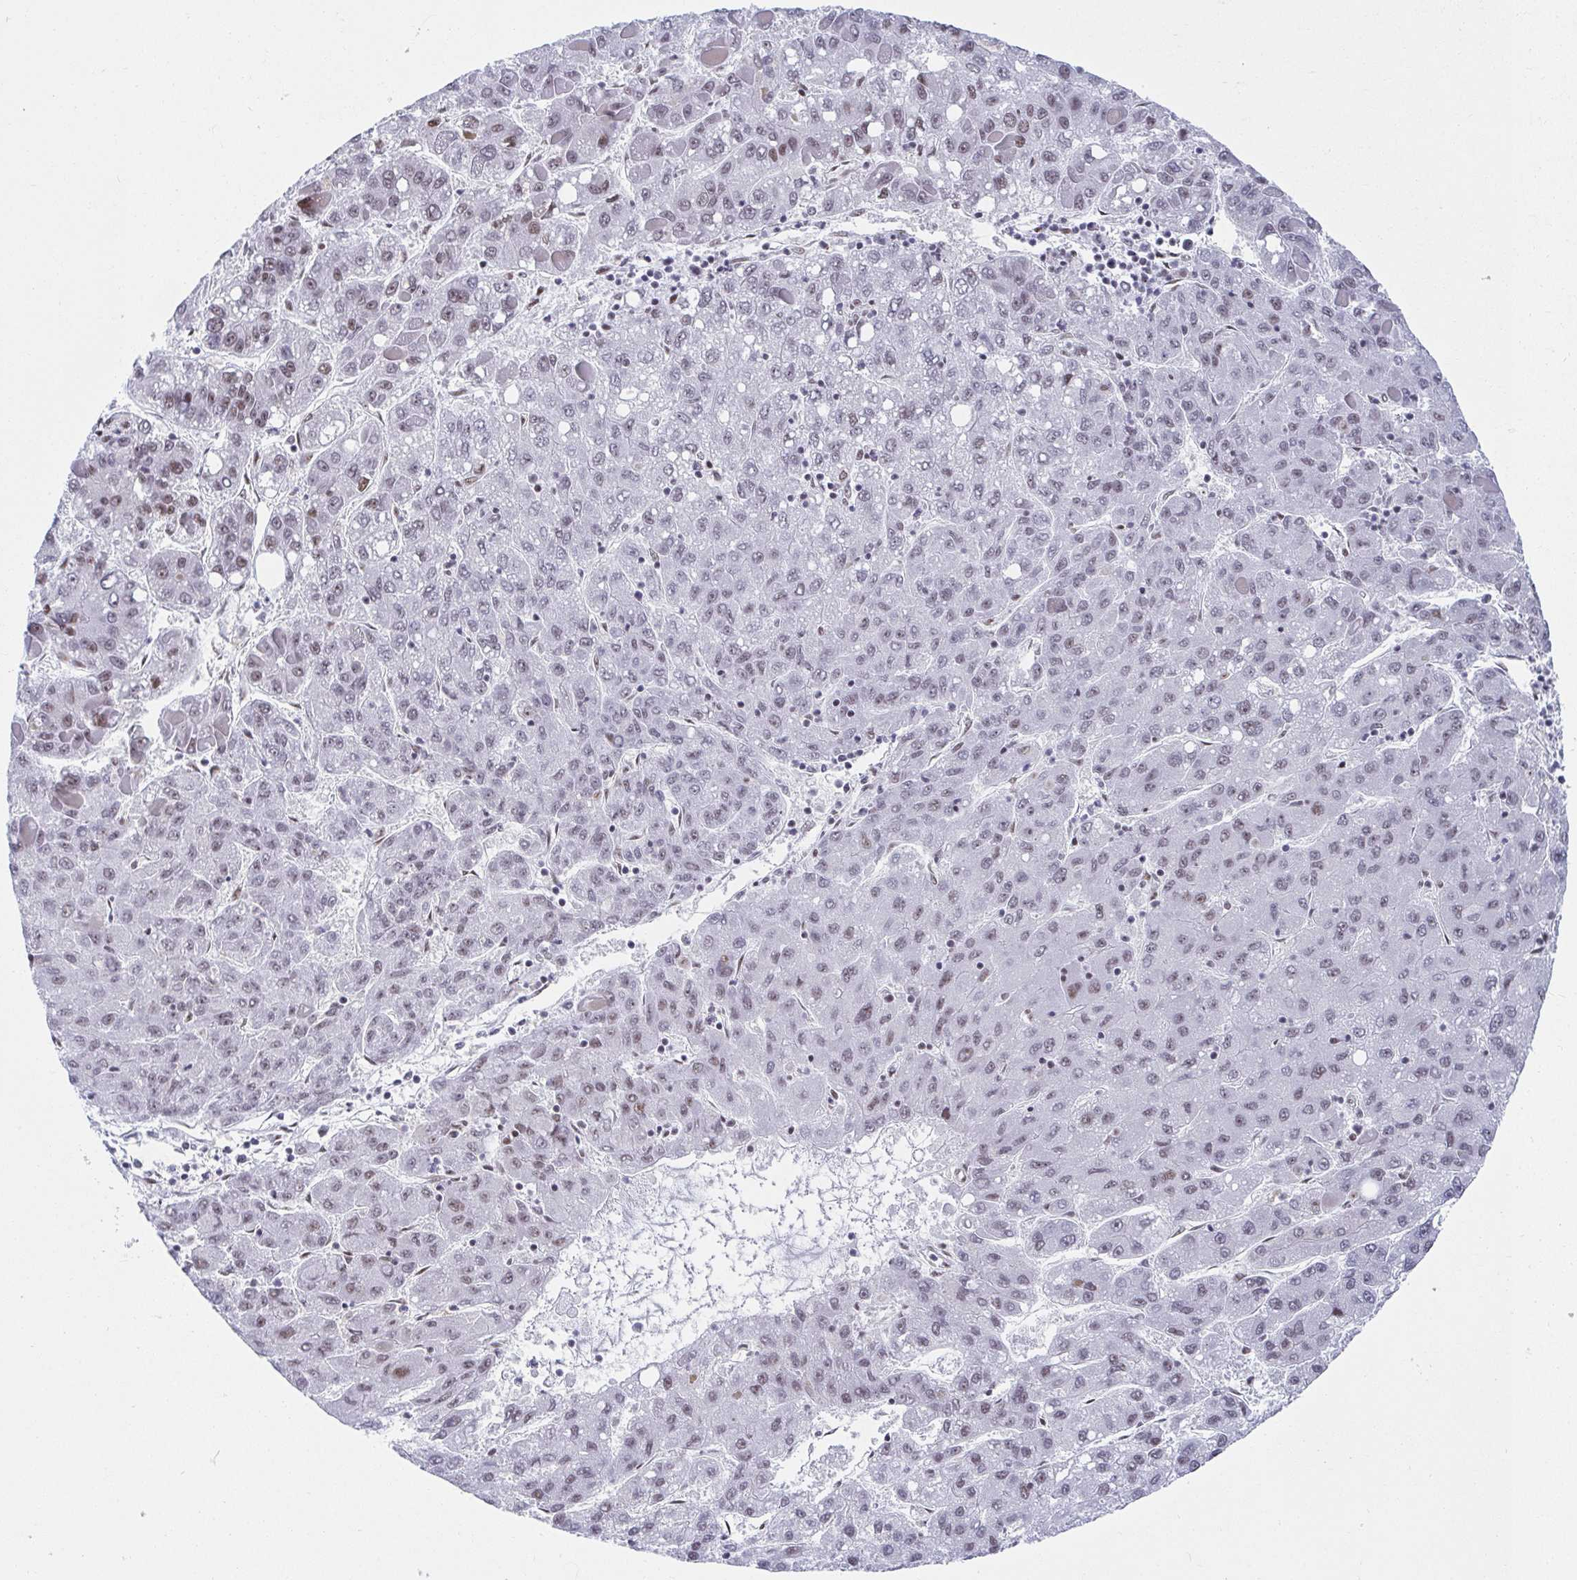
{"staining": {"intensity": "moderate", "quantity": "25%-75%", "location": "nuclear"}, "tissue": "liver cancer", "cell_type": "Tumor cells", "image_type": "cancer", "snomed": [{"axis": "morphology", "description": "Carcinoma, Hepatocellular, NOS"}, {"axis": "topography", "description": "Liver"}], "caption": "Protein analysis of hepatocellular carcinoma (liver) tissue shows moderate nuclear staining in approximately 25%-75% of tumor cells. (DAB = brown stain, brightfield microscopy at high magnification).", "gene": "SLC7A10", "patient": {"sex": "female", "age": 82}}